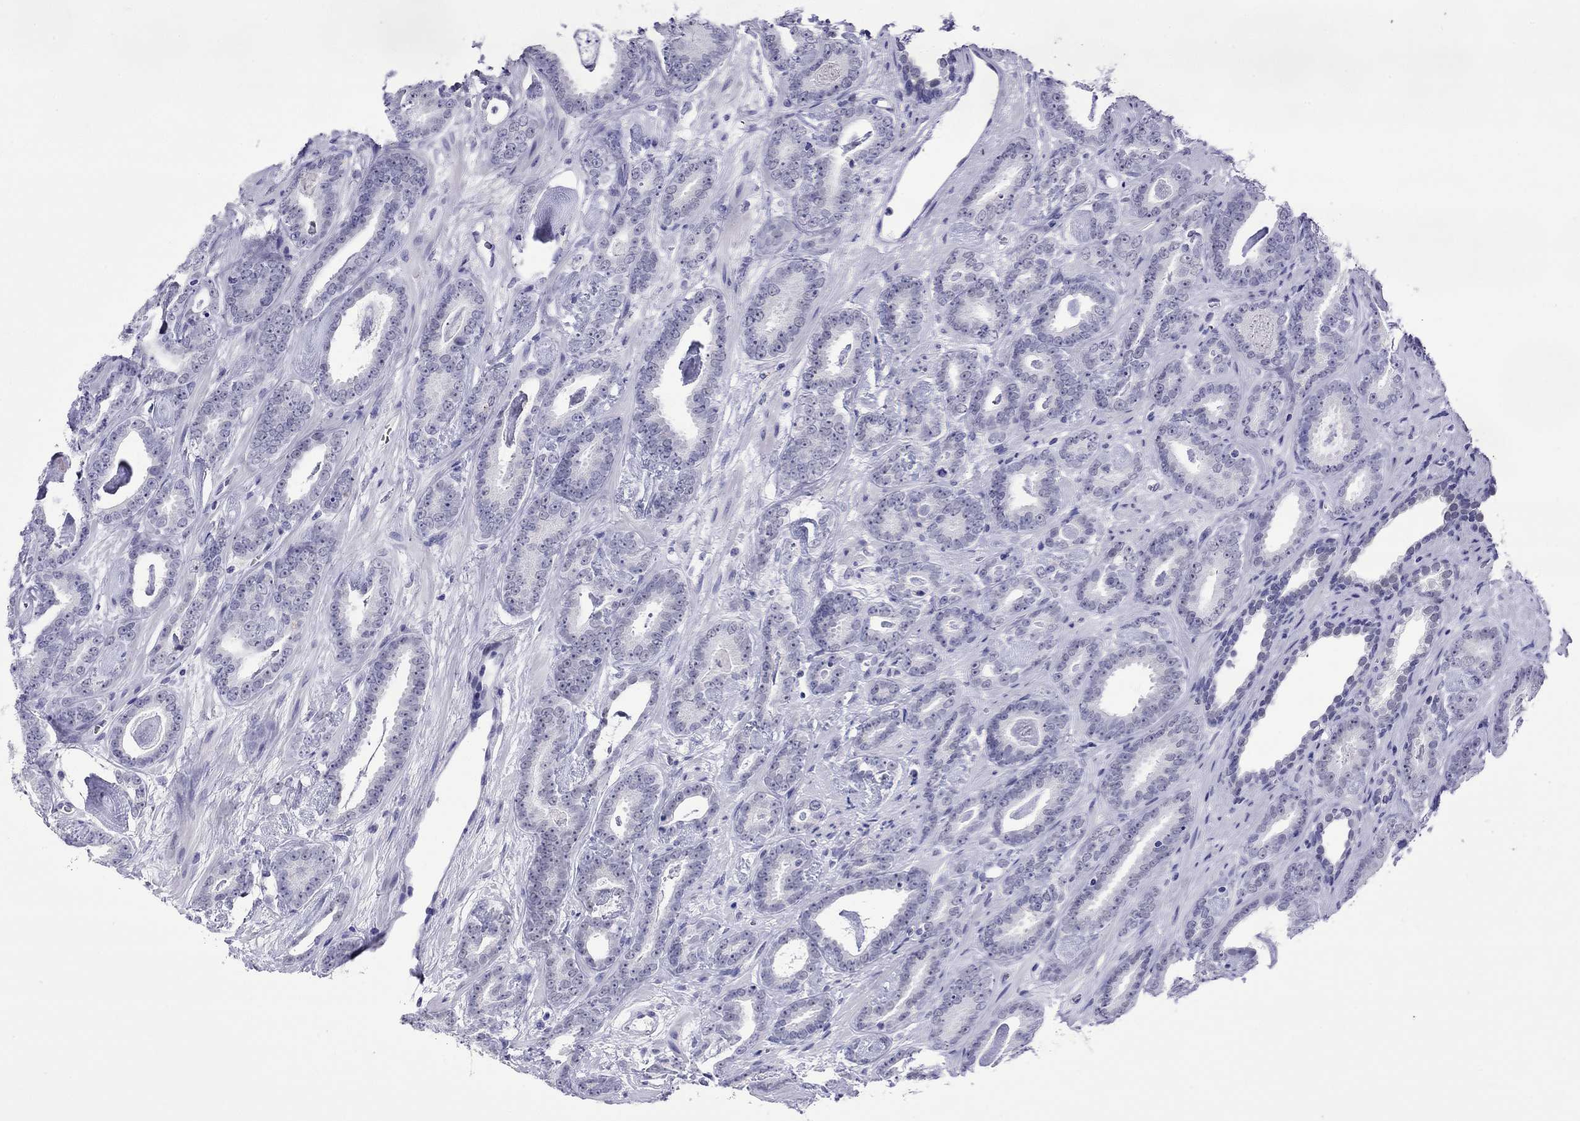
{"staining": {"intensity": "negative", "quantity": "none", "location": "none"}, "tissue": "prostate cancer", "cell_type": "Tumor cells", "image_type": "cancer", "snomed": [{"axis": "morphology", "description": "Adenocarcinoma, Medium grade"}, {"axis": "topography", "description": "Prostate and seminal vesicle, NOS"}, {"axis": "topography", "description": "Prostate"}], "caption": "High power microscopy micrograph of an immunohistochemistry (IHC) photomicrograph of medium-grade adenocarcinoma (prostate), revealing no significant positivity in tumor cells. (DAB immunohistochemistry, high magnification).", "gene": "SLC30A8", "patient": {"sex": "male", "age": 54}}